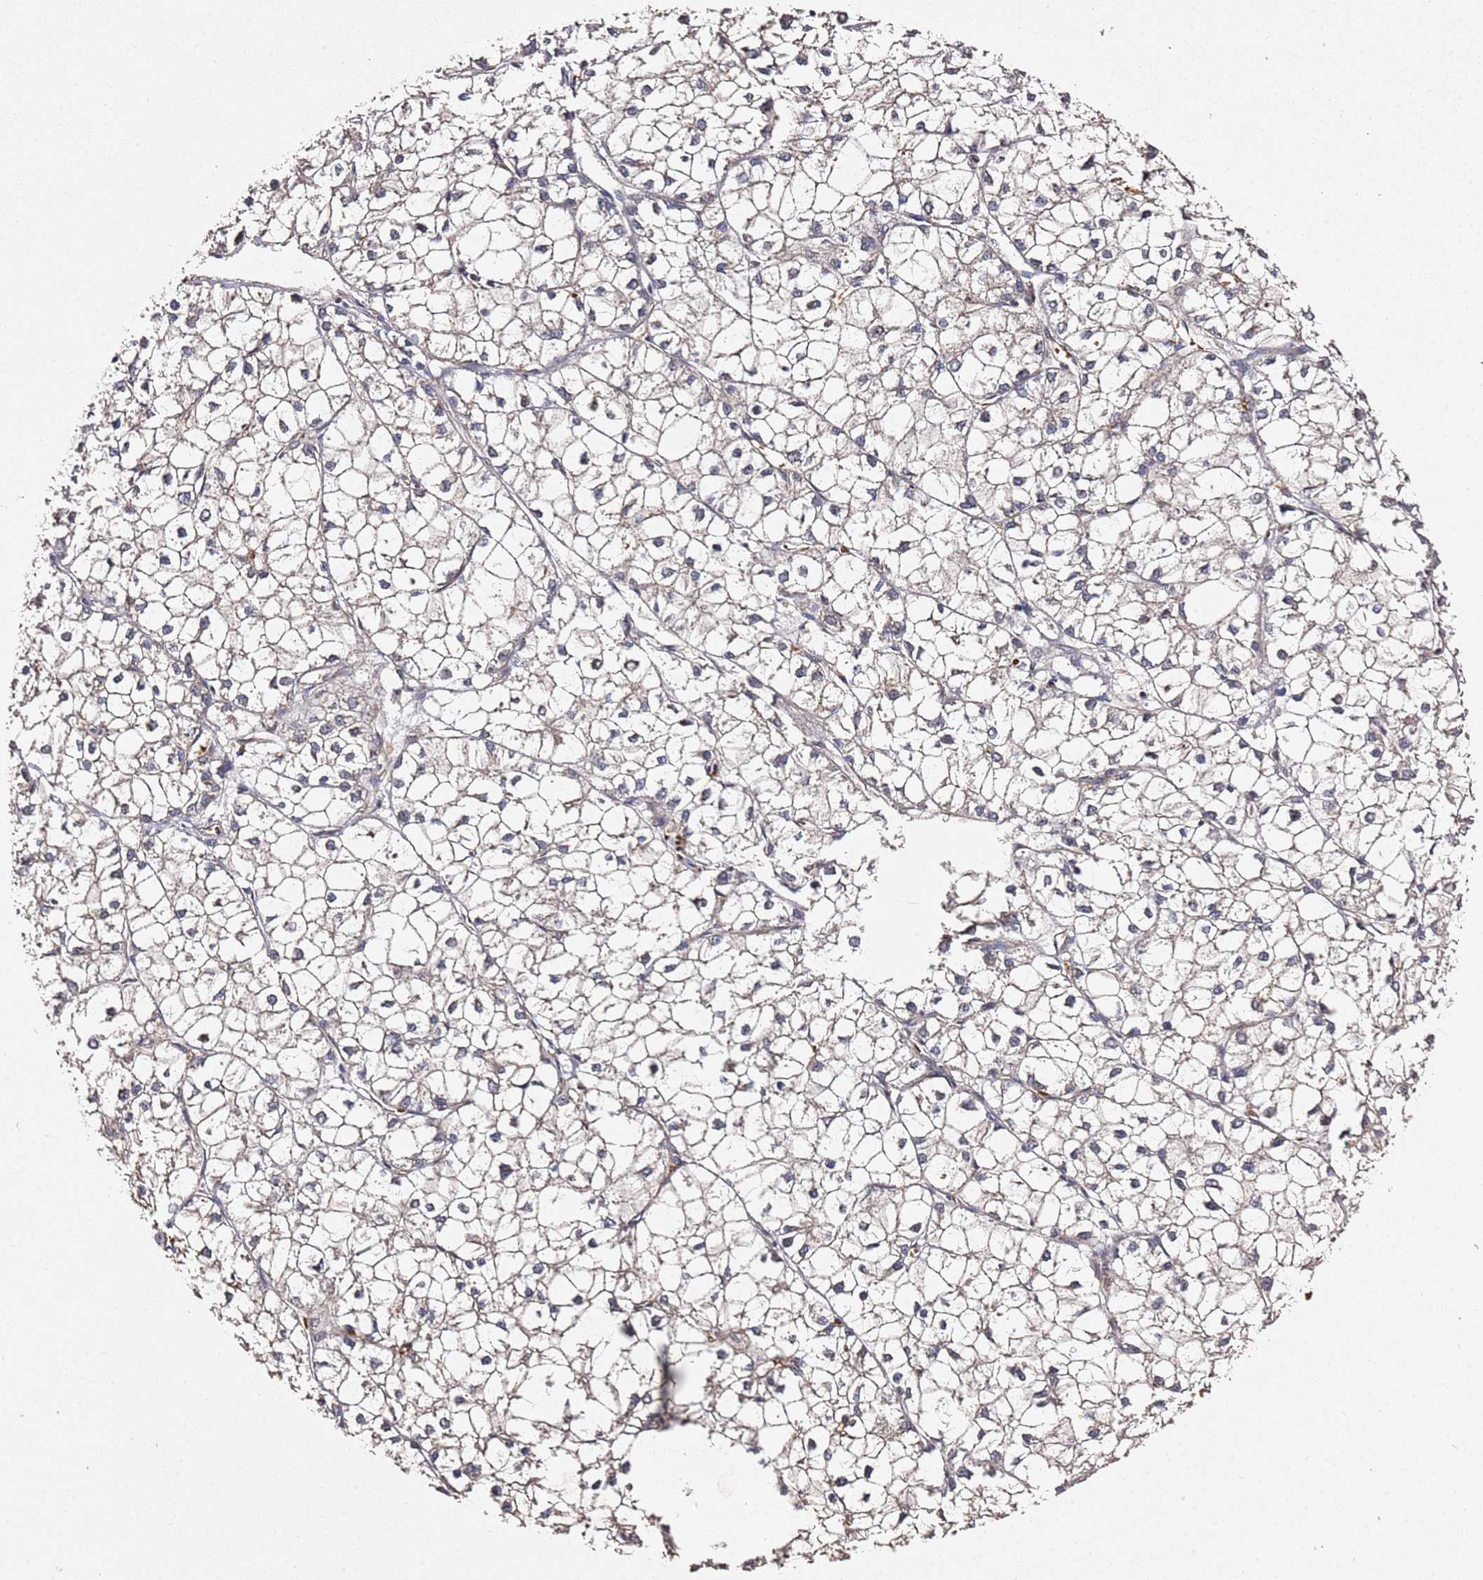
{"staining": {"intensity": "negative", "quantity": "none", "location": "none"}, "tissue": "liver cancer", "cell_type": "Tumor cells", "image_type": "cancer", "snomed": [{"axis": "morphology", "description": "Carcinoma, Hepatocellular, NOS"}, {"axis": "topography", "description": "Liver"}], "caption": "Protein analysis of liver cancer reveals no significant staining in tumor cells.", "gene": "OSBPL2", "patient": {"sex": "female", "age": 43}}